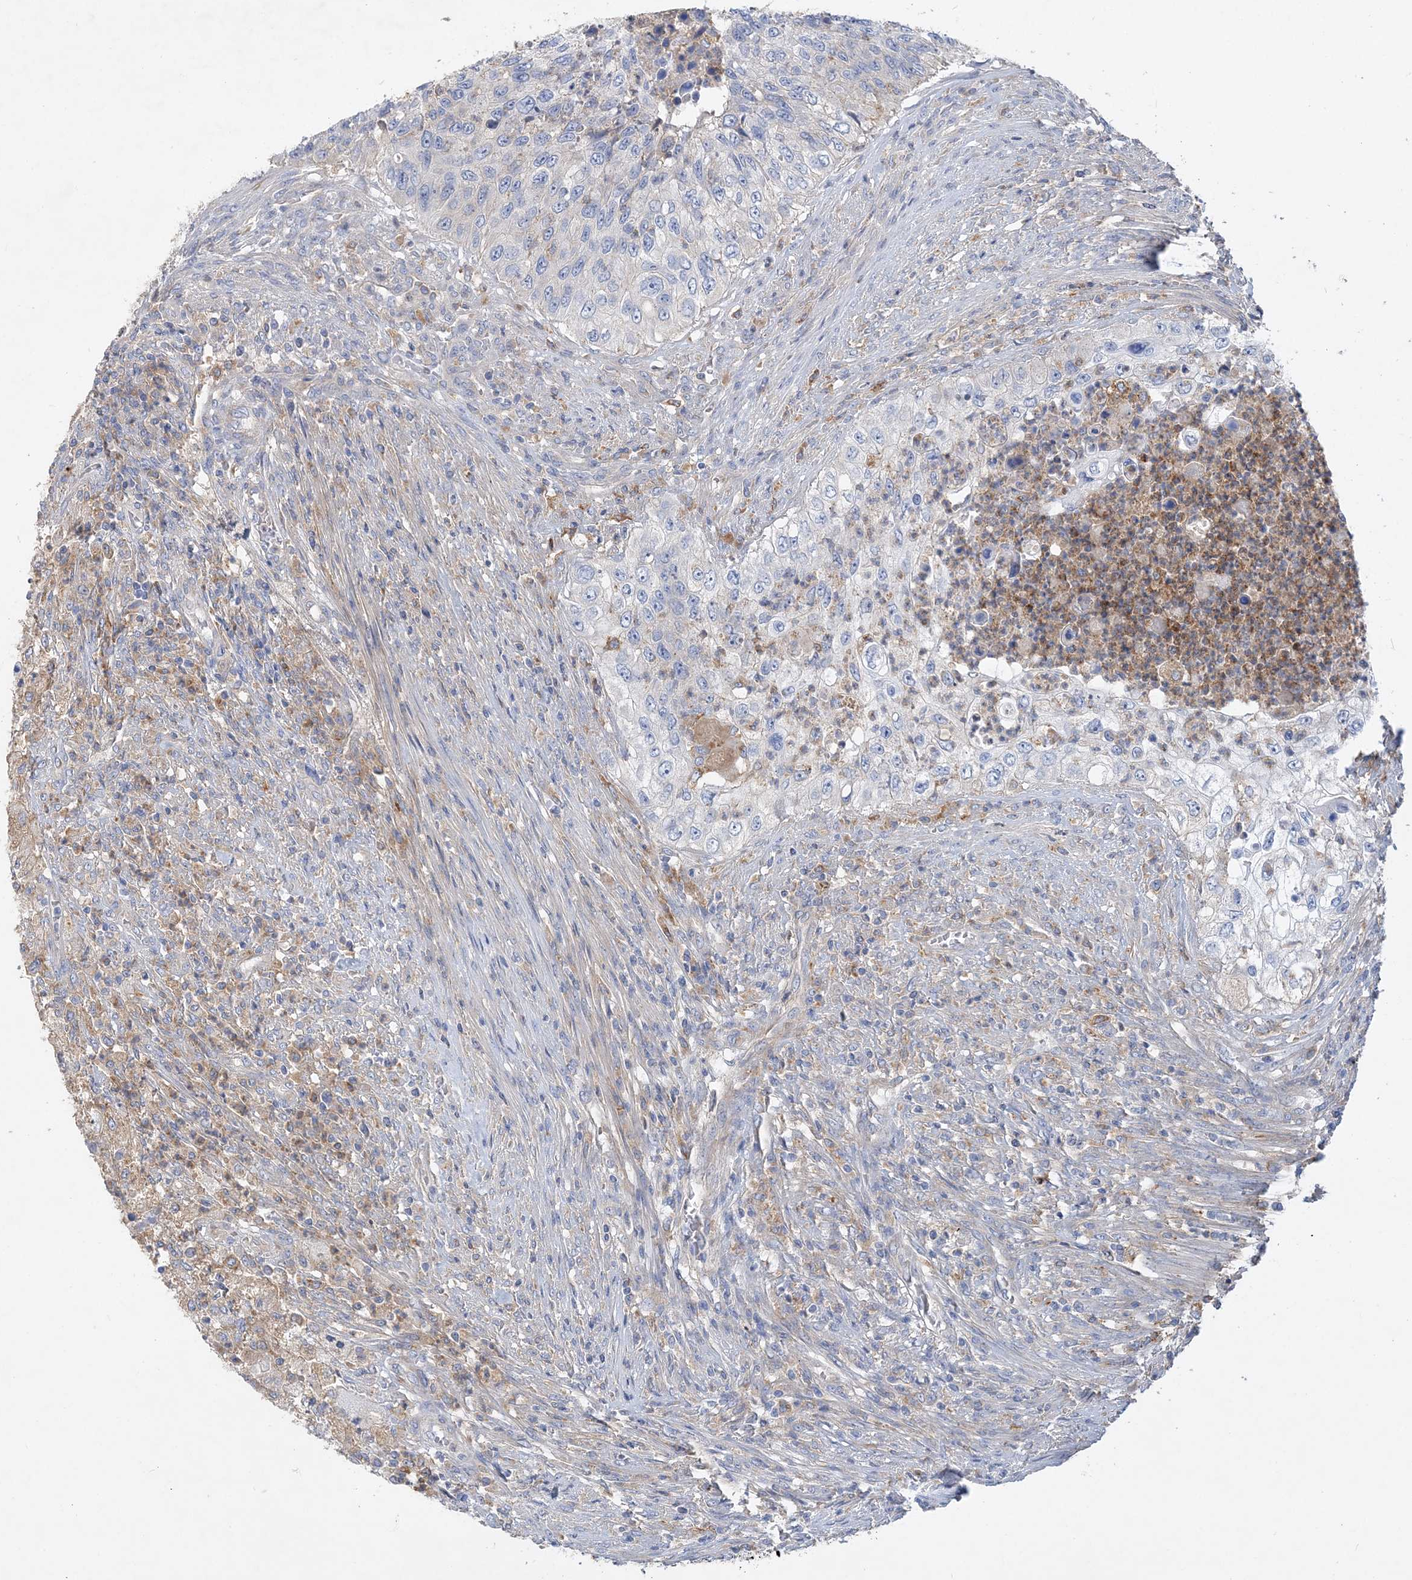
{"staining": {"intensity": "negative", "quantity": "none", "location": "none"}, "tissue": "urothelial cancer", "cell_type": "Tumor cells", "image_type": "cancer", "snomed": [{"axis": "morphology", "description": "Urothelial carcinoma, High grade"}, {"axis": "topography", "description": "Urinary bladder"}], "caption": "Urothelial cancer was stained to show a protein in brown. There is no significant expression in tumor cells.", "gene": "GRINA", "patient": {"sex": "female", "age": 60}}